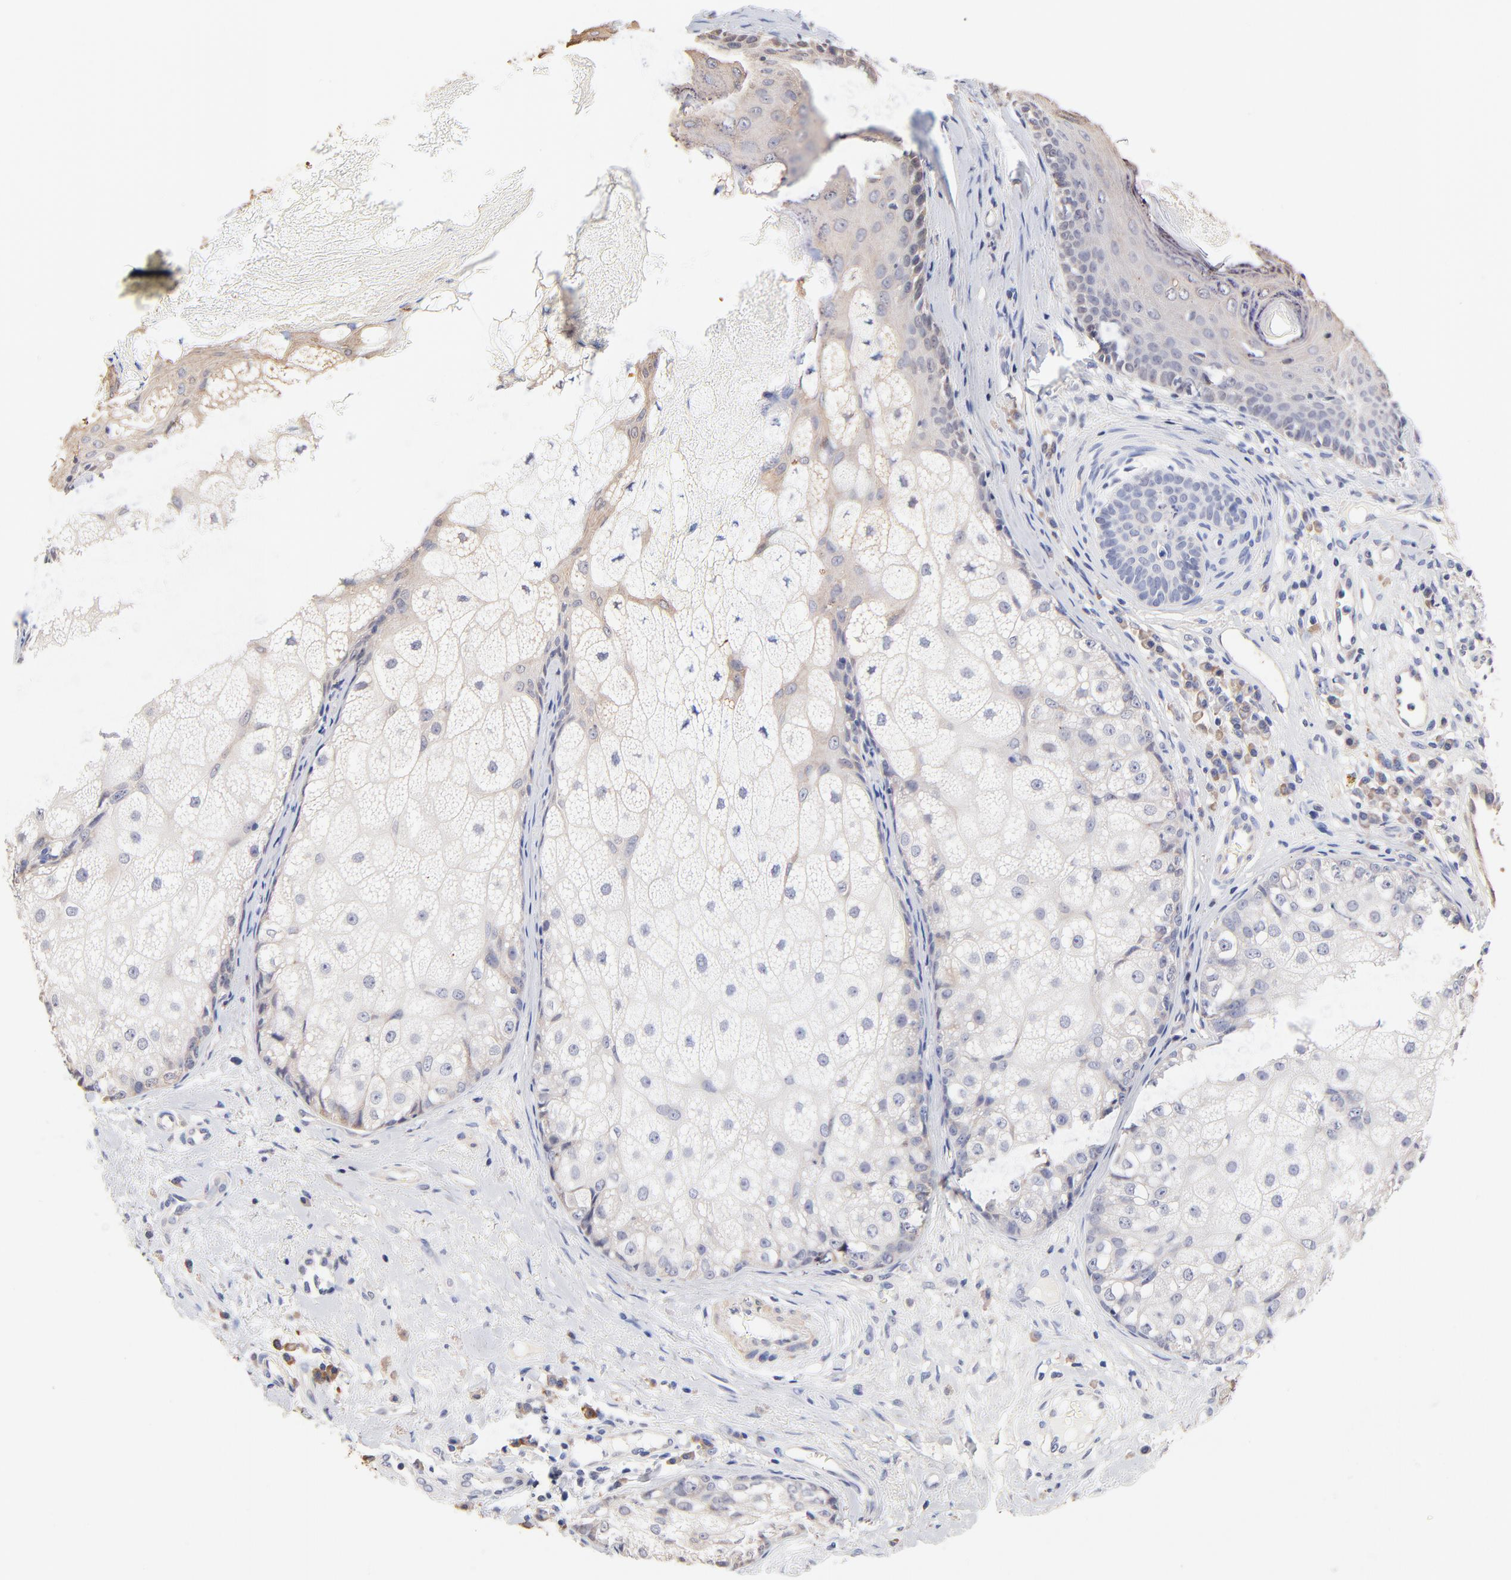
{"staining": {"intensity": "negative", "quantity": "none", "location": "none"}, "tissue": "skin cancer", "cell_type": "Tumor cells", "image_type": "cancer", "snomed": [{"axis": "morphology", "description": "Basal cell carcinoma"}, {"axis": "topography", "description": "Skin"}], "caption": "Skin cancer stained for a protein using immunohistochemistry reveals no staining tumor cells.", "gene": "TWNK", "patient": {"sex": "male", "age": 87}}